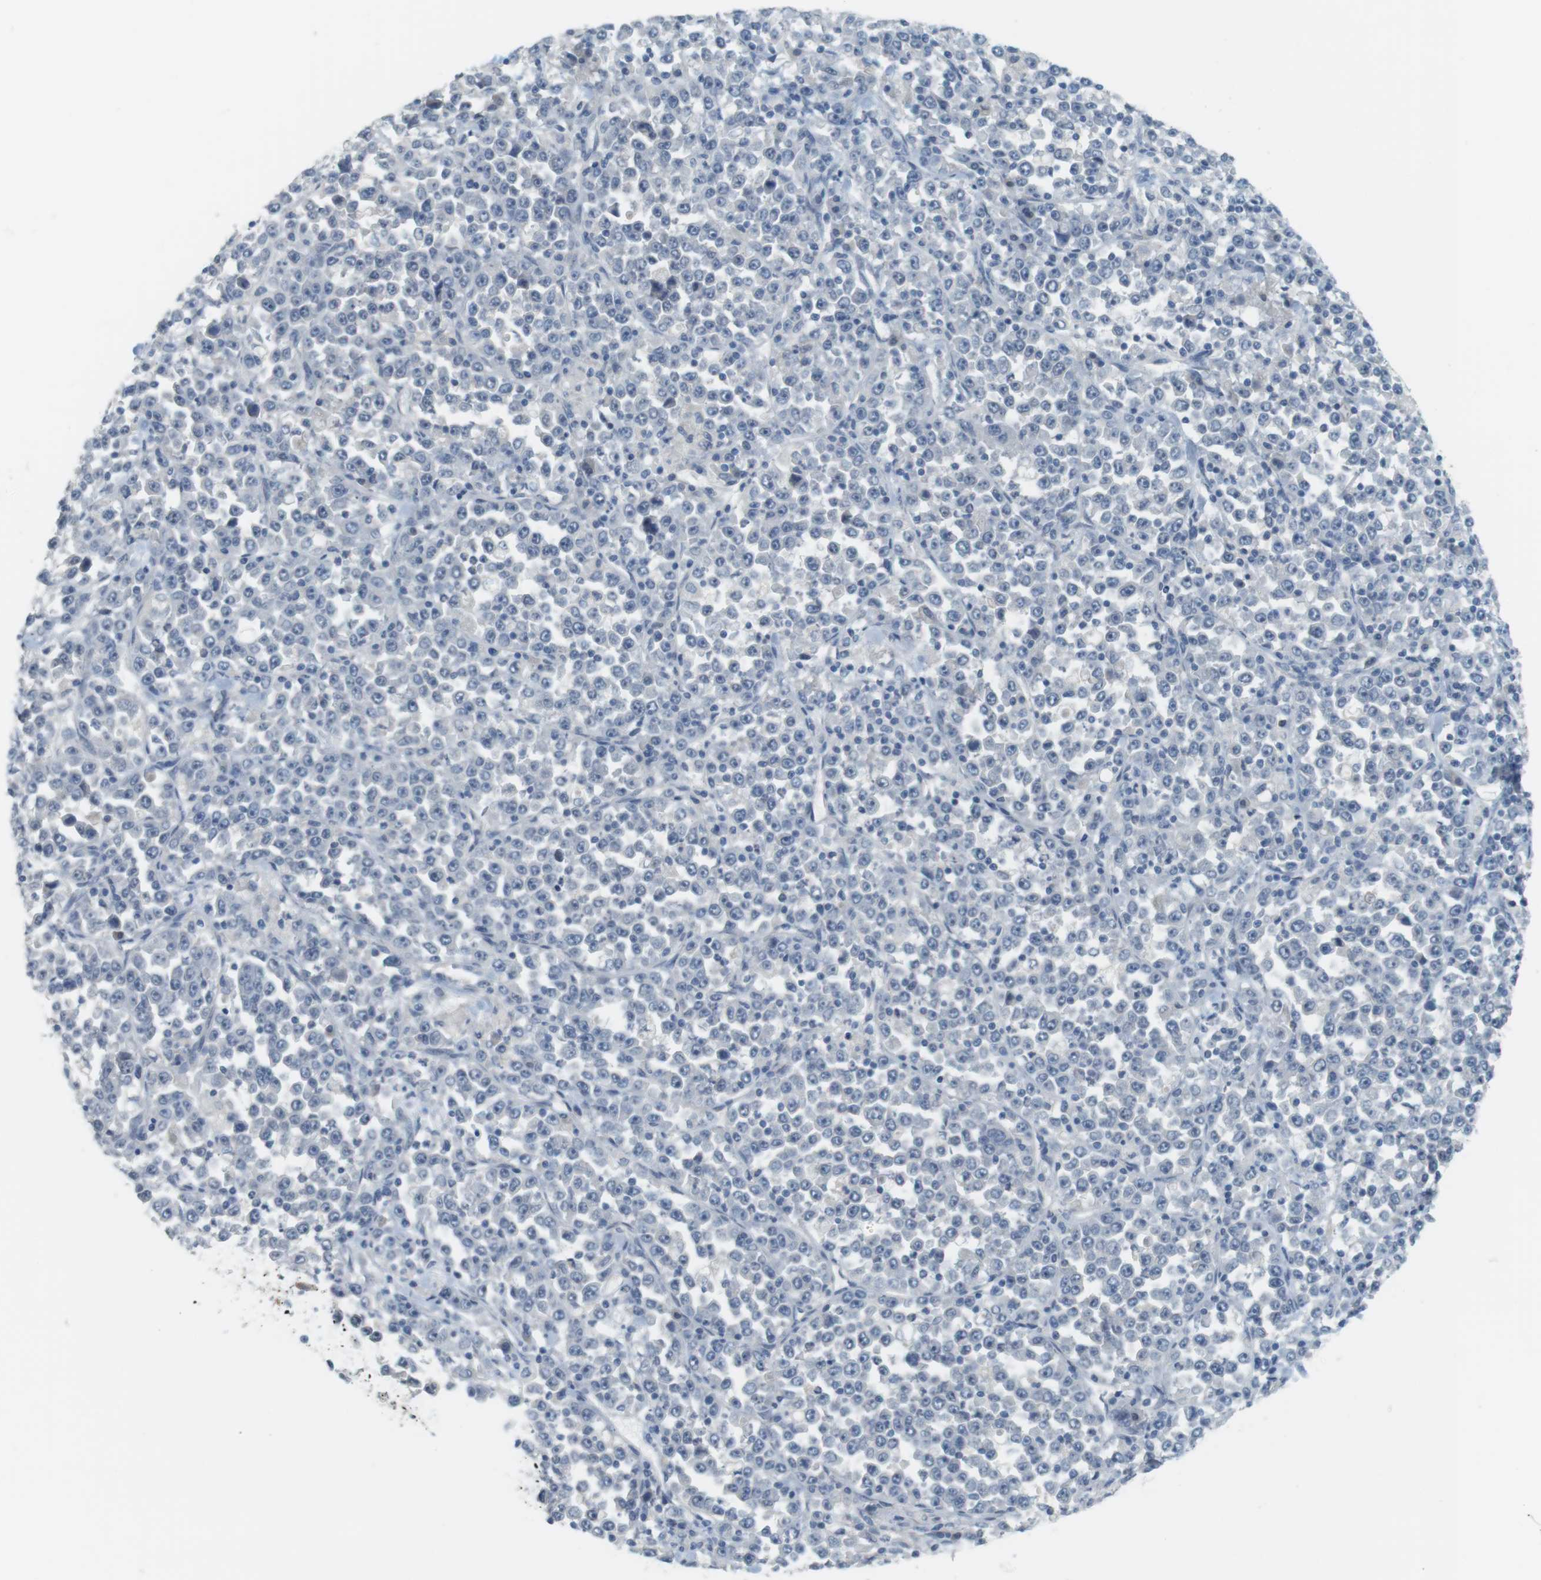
{"staining": {"intensity": "negative", "quantity": "none", "location": "none"}, "tissue": "stomach cancer", "cell_type": "Tumor cells", "image_type": "cancer", "snomed": [{"axis": "morphology", "description": "Normal tissue, NOS"}, {"axis": "morphology", "description": "Adenocarcinoma, NOS"}, {"axis": "topography", "description": "Stomach, upper"}, {"axis": "topography", "description": "Stomach"}], "caption": "Immunohistochemistry (IHC) histopathology image of neoplastic tissue: stomach adenocarcinoma stained with DAB (3,3'-diaminobenzidine) exhibits no significant protein staining in tumor cells. (DAB (3,3'-diaminobenzidine) IHC visualized using brightfield microscopy, high magnification).", "gene": "CREB3L2", "patient": {"sex": "male", "age": 59}}